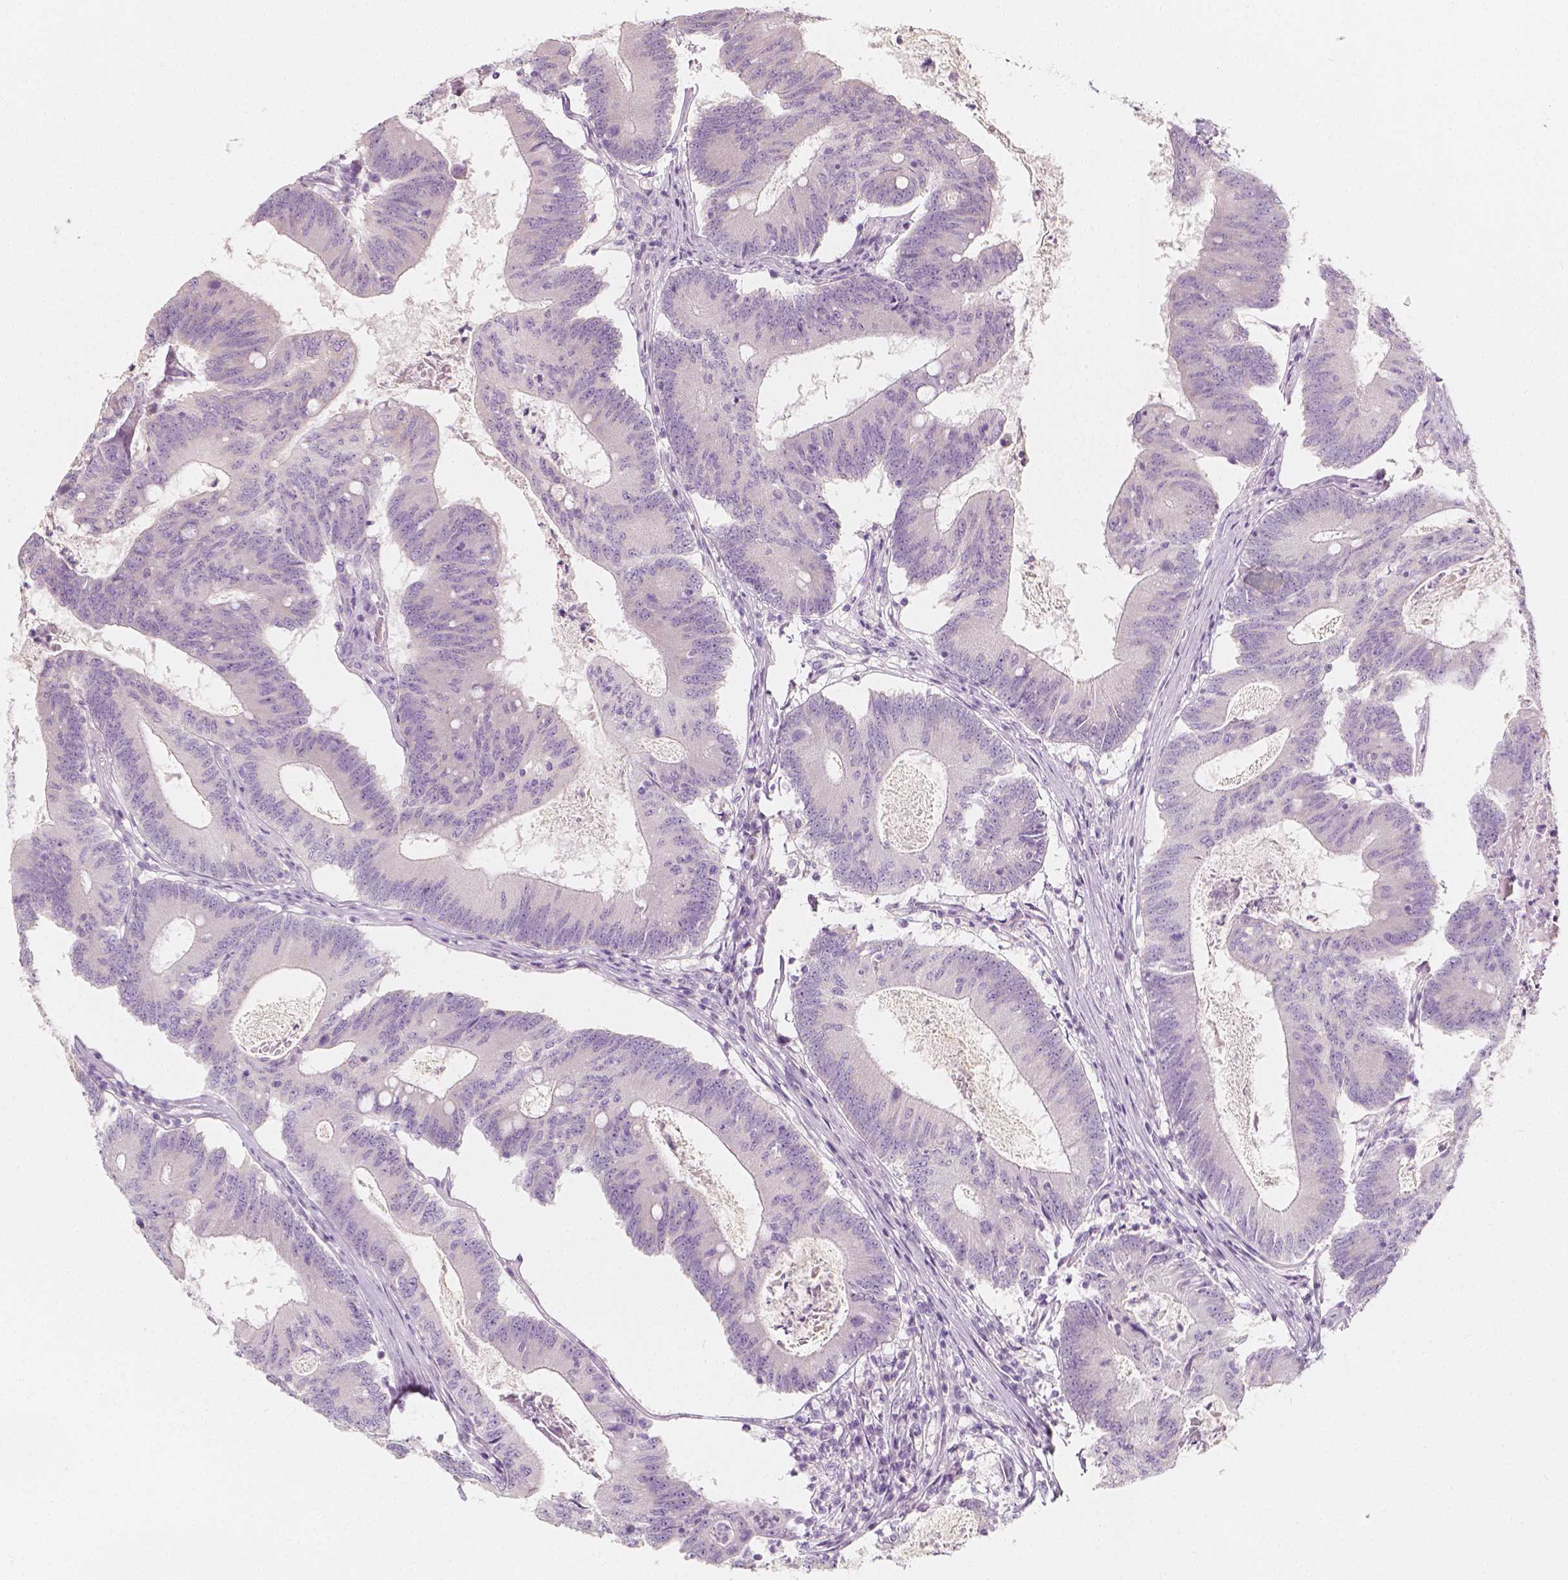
{"staining": {"intensity": "negative", "quantity": "none", "location": "none"}, "tissue": "colorectal cancer", "cell_type": "Tumor cells", "image_type": "cancer", "snomed": [{"axis": "morphology", "description": "Adenocarcinoma, NOS"}, {"axis": "topography", "description": "Colon"}], "caption": "Human colorectal cancer (adenocarcinoma) stained for a protein using immunohistochemistry (IHC) exhibits no staining in tumor cells.", "gene": "RBFOX1", "patient": {"sex": "female", "age": 70}}